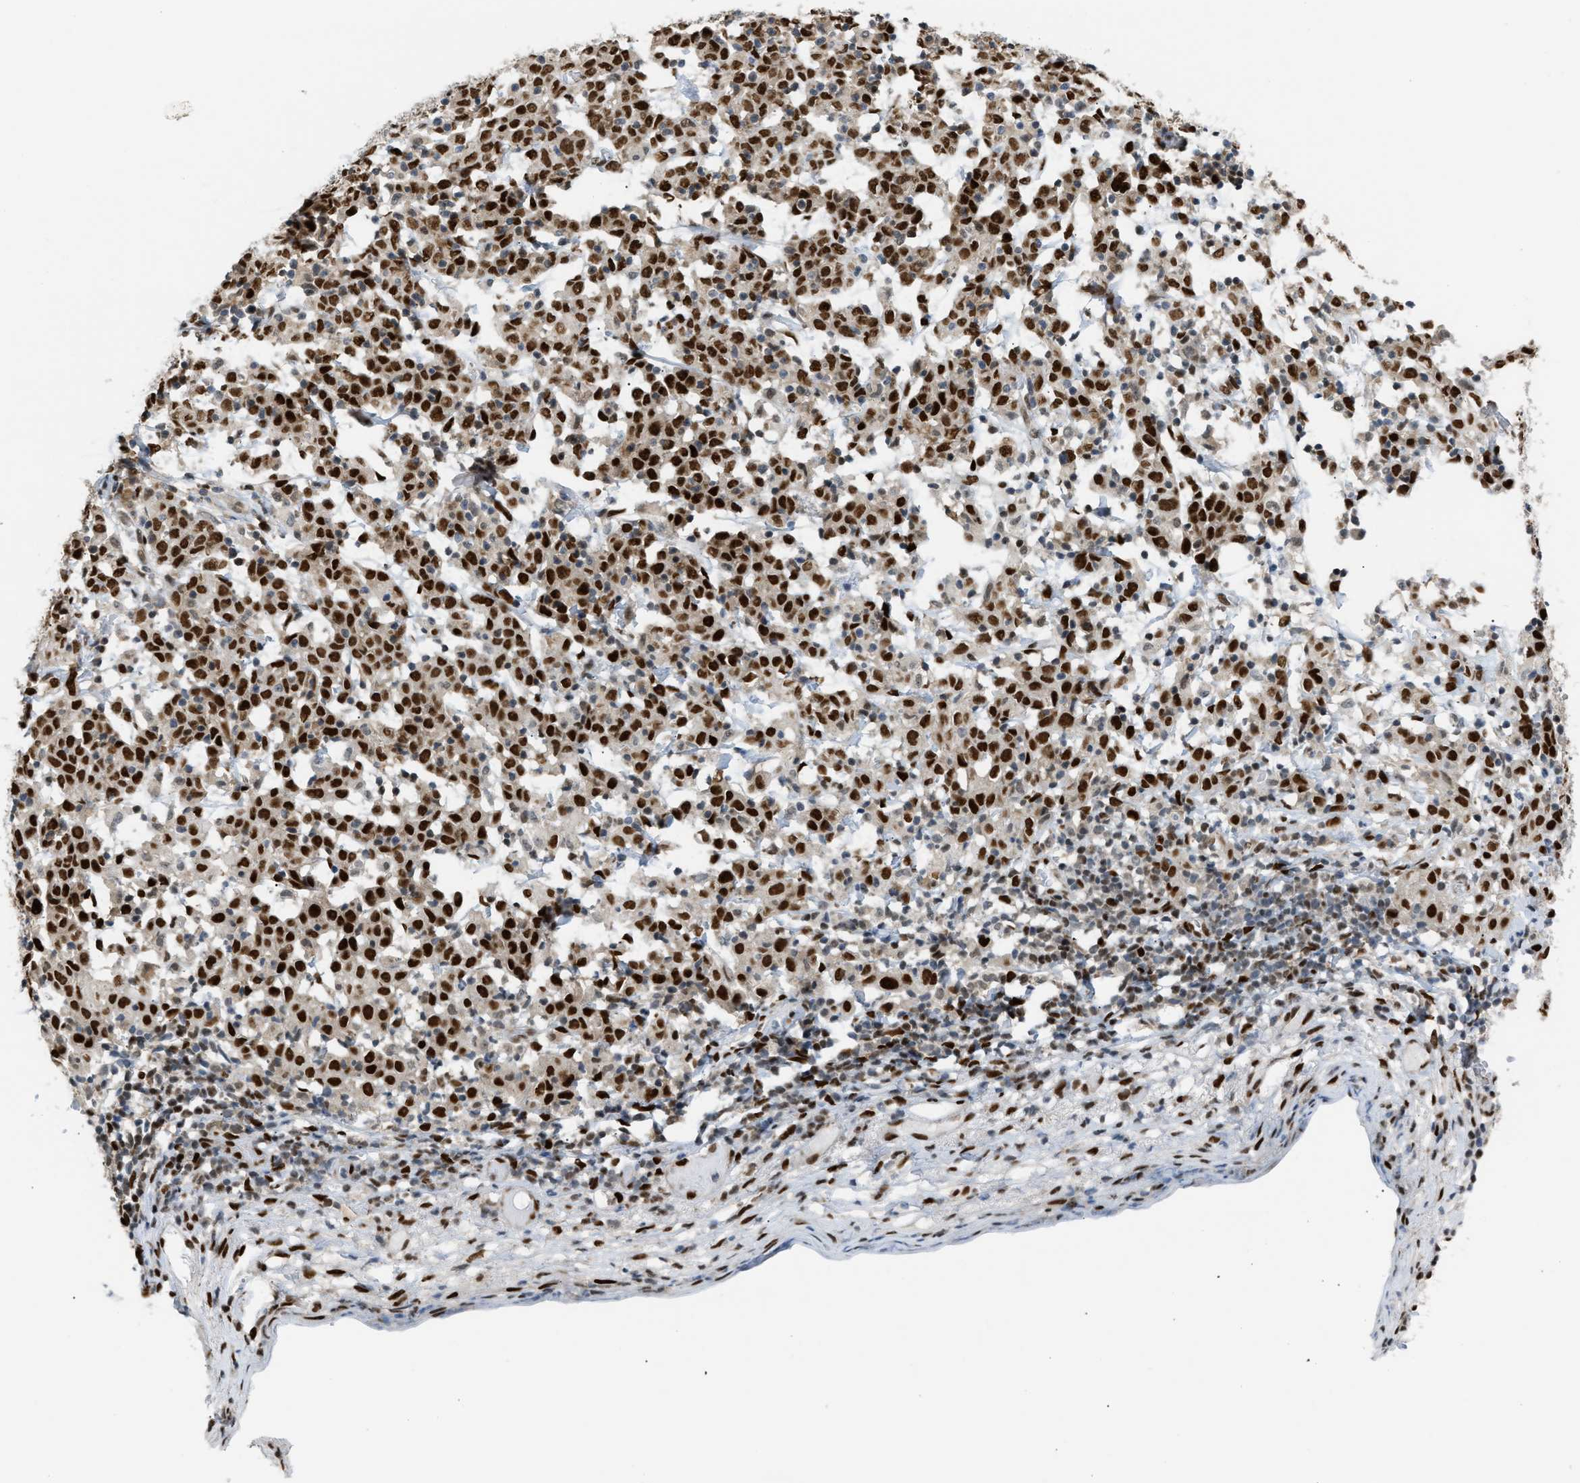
{"staining": {"intensity": "strong", "quantity": ">75%", "location": "nuclear"}, "tissue": "cervical cancer", "cell_type": "Tumor cells", "image_type": "cancer", "snomed": [{"axis": "morphology", "description": "Normal tissue, NOS"}, {"axis": "morphology", "description": "Squamous cell carcinoma, NOS"}, {"axis": "topography", "description": "Cervix"}], "caption": "A high amount of strong nuclear staining is appreciated in about >75% of tumor cells in cervical cancer (squamous cell carcinoma) tissue. (DAB (3,3'-diaminobenzidine) = brown stain, brightfield microscopy at high magnification).", "gene": "SSBP2", "patient": {"sex": "female", "age": 67}}